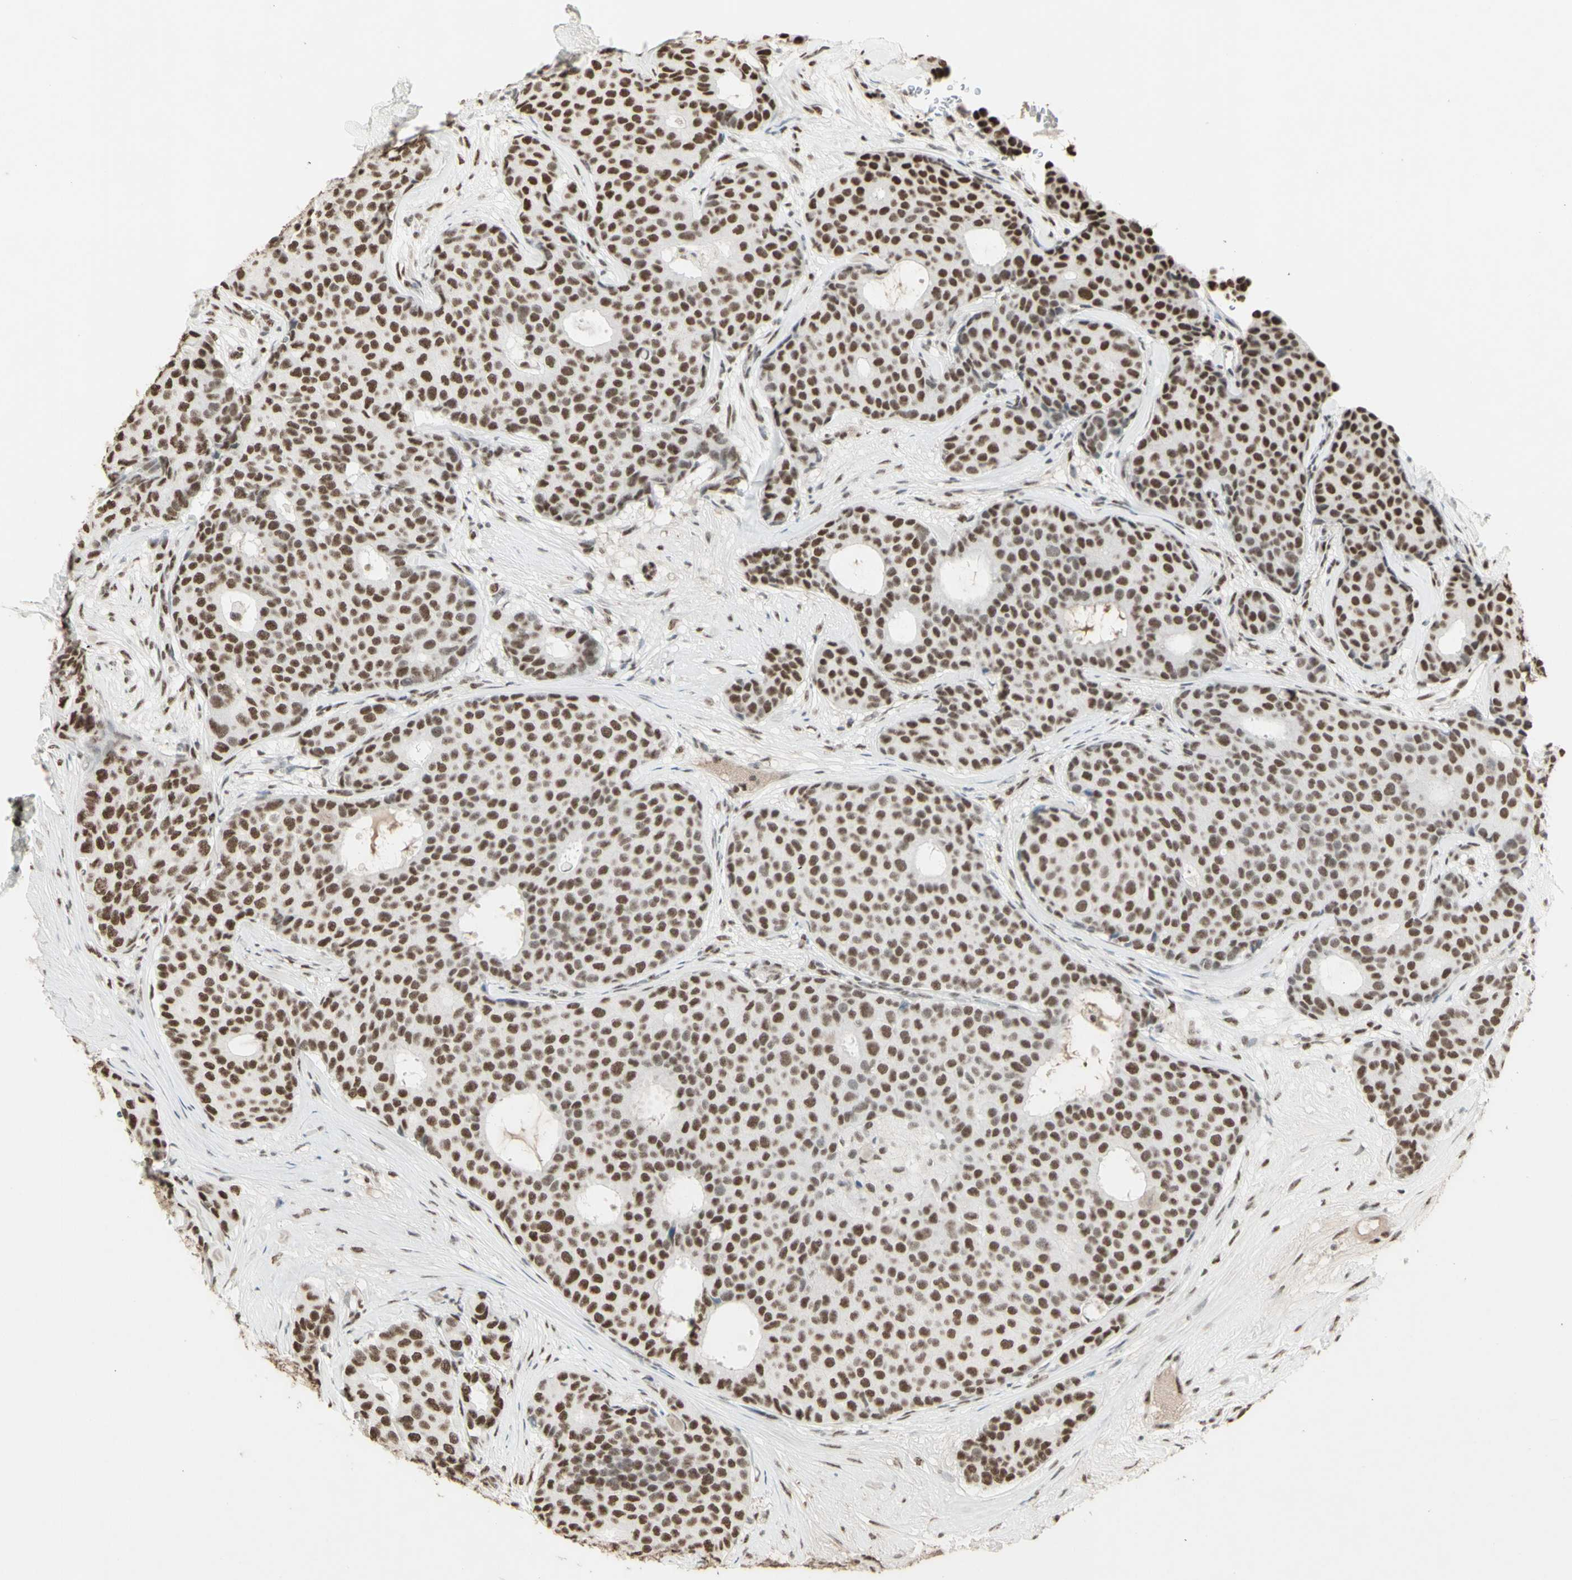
{"staining": {"intensity": "strong", "quantity": ">75%", "location": "nuclear"}, "tissue": "breast cancer", "cell_type": "Tumor cells", "image_type": "cancer", "snomed": [{"axis": "morphology", "description": "Duct carcinoma"}, {"axis": "topography", "description": "Breast"}], "caption": "The immunohistochemical stain highlights strong nuclear staining in tumor cells of invasive ductal carcinoma (breast) tissue.", "gene": "TRIM28", "patient": {"sex": "female", "age": 75}}